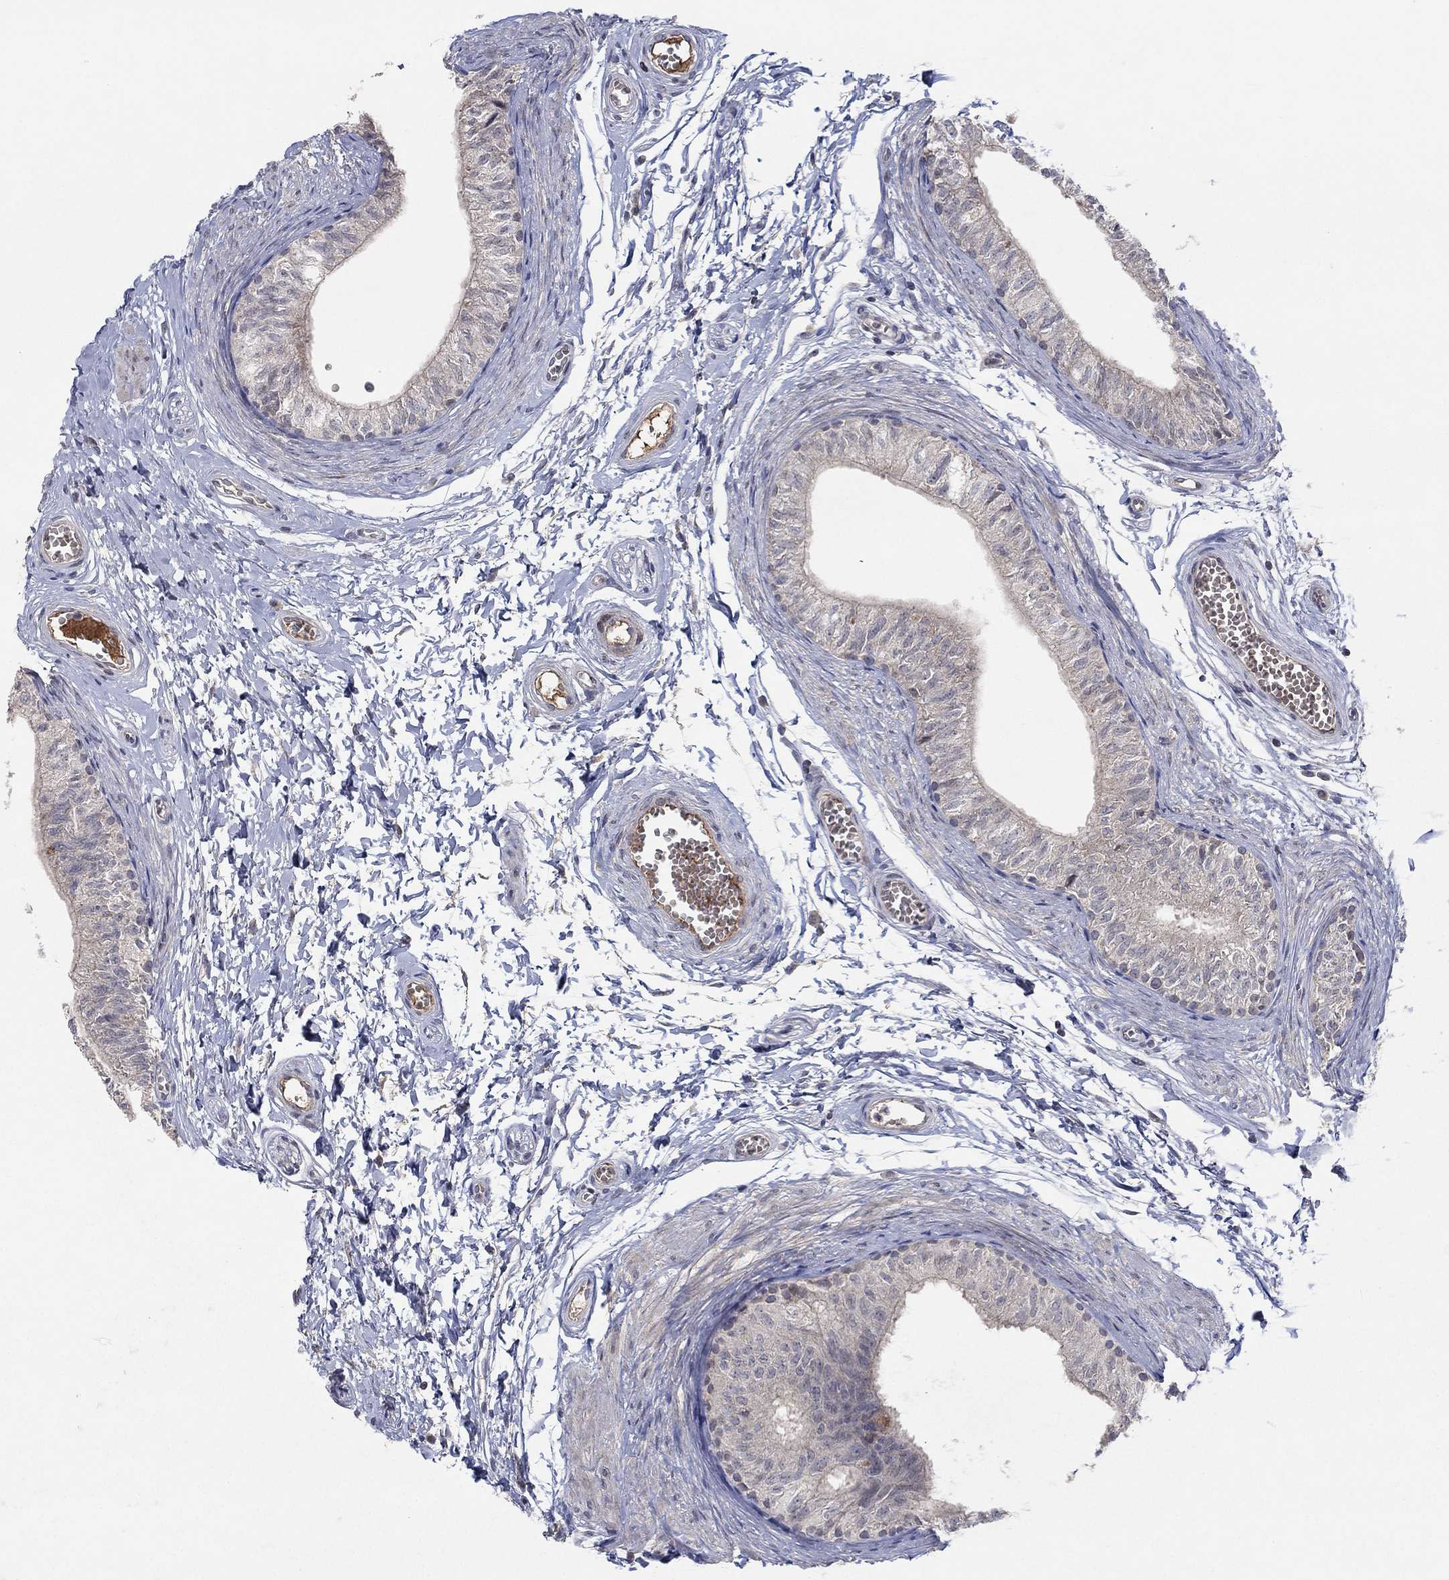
{"staining": {"intensity": "negative", "quantity": "none", "location": "none"}, "tissue": "epididymis", "cell_type": "Glandular cells", "image_type": "normal", "snomed": [{"axis": "morphology", "description": "Normal tissue, NOS"}, {"axis": "topography", "description": "Epididymis"}], "caption": "High power microscopy micrograph of an immunohistochemistry (IHC) histopathology image of benign epididymis, revealing no significant positivity in glandular cells. (Brightfield microscopy of DAB IHC at high magnification).", "gene": "IL4", "patient": {"sex": "male", "age": 22}}